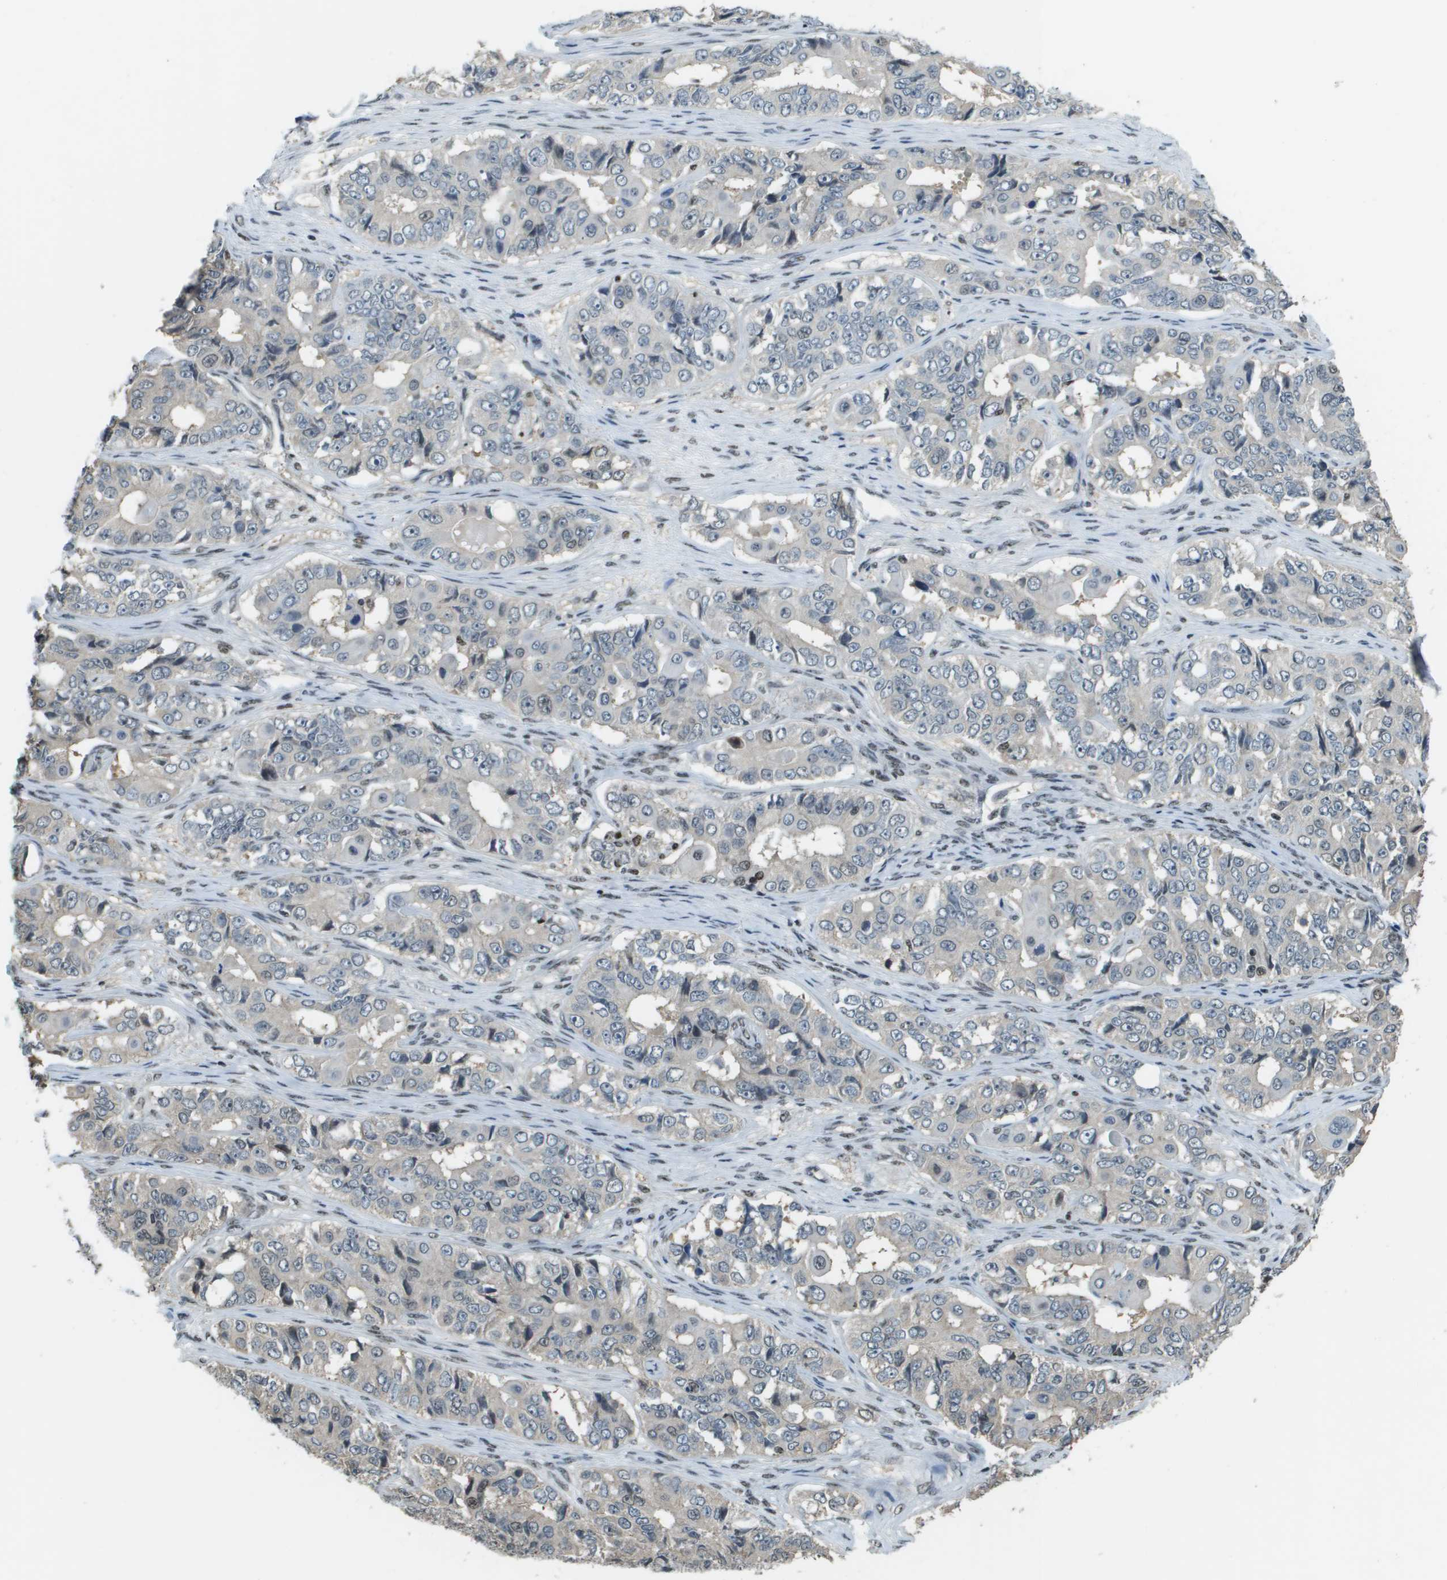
{"staining": {"intensity": "negative", "quantity": "none", "location": "none"}, "tissue": "ovarian cancer", "cell_type": "Tumor cells", "image_type": "cancer", "snomed": [{"axis": "morphology", "description": "Carcinoma, endometroid"}, {"axis": "topography", "description": "Ovary"}], "caption": "Ovarian cancer stained for a protein using immunohistochemistry shows no expression tumor cells.", "gene": "SP100", "patient": {"sex": "female", "age": 51}}